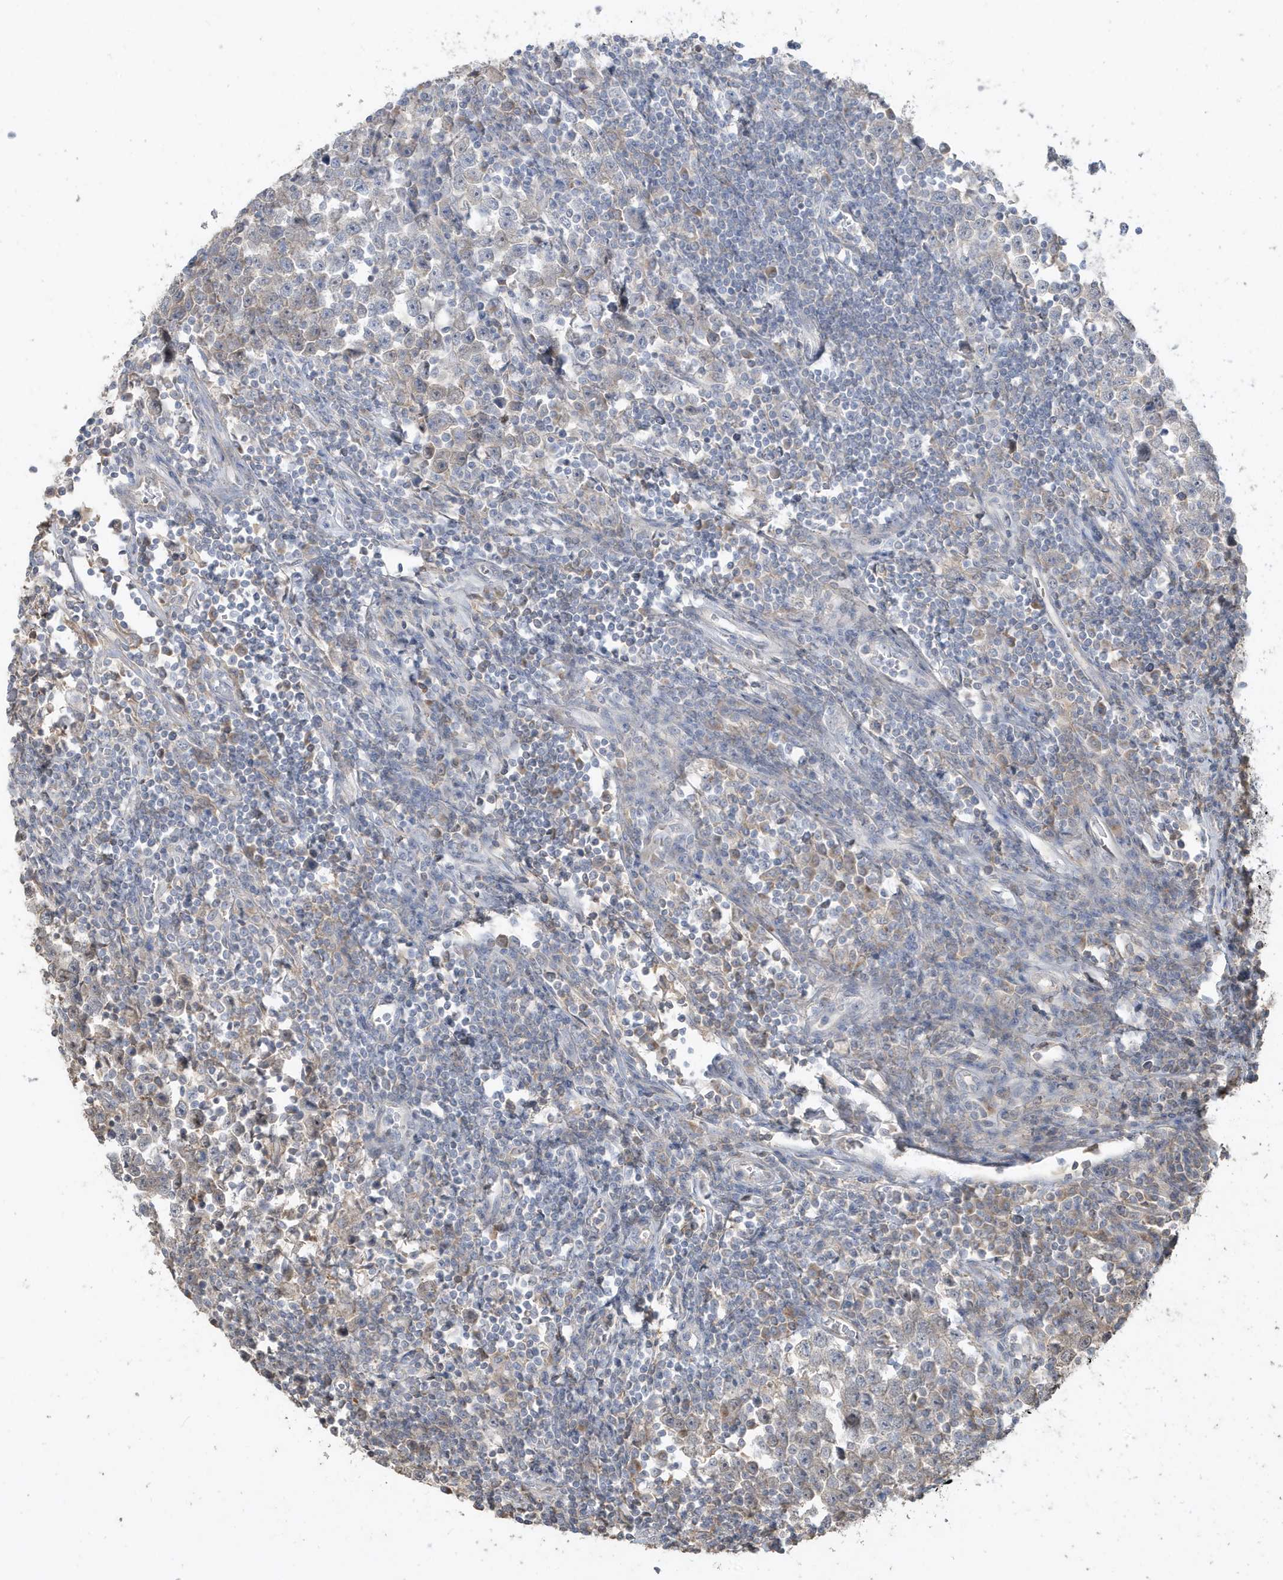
{"staining": {"intensity": "negative", "quantity": "none", "location": "none"}, "tissue": "testis cancer", "cell_type": "Tumor cells", "image_type": "cancer", "snomed": [{"axis": "morphology", "description": "Normal tissue, NOS"}, {"axis": "morphology", "description": "Seminoma, NOS"}, {"axis": "topography", "description": "Testis"}], "caption": "Testis cancer stained for a protein using immunohistochemistry (IHC) exhibits no positivity tumor cells.", "gene": "PRRT3", "patient": {"sex": "male", "age": 43}}